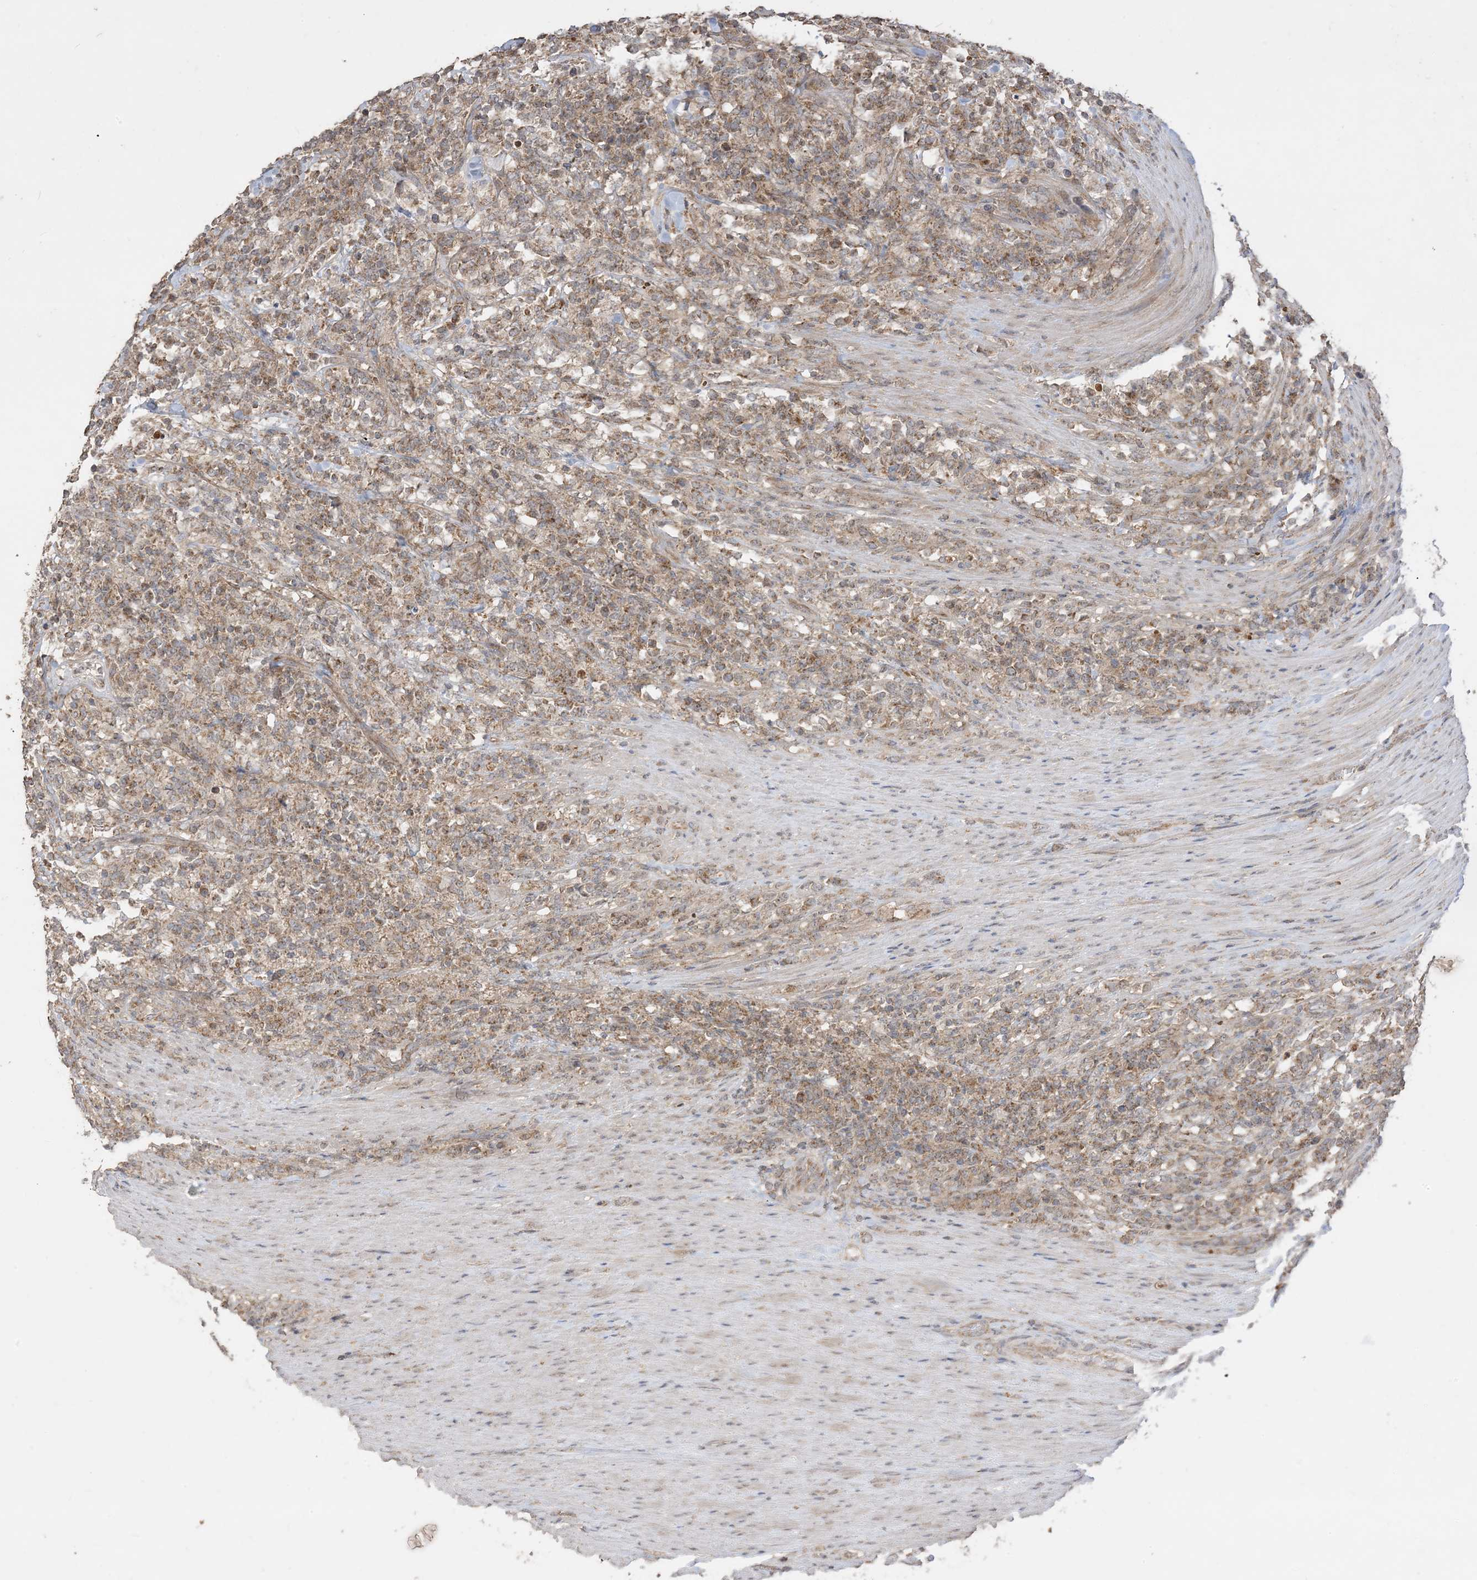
{"staining": {"intensity": "moderate", "quantity": ">75%", "location": "cytoplasmic/membranous"}, "tissue": "lymphoma", "cell_type": "Tumor cells", "image_type": "cancer", "snomed": [{"axis": "morphology", "description": "Malignant lymphoma, non-Hodgkin's type, High grade"}, {"axis": "topography", "description": "Soft tissue"}], "caption": "DAB (3,3'-diaminobenzidine) immunohistochemical staining of lymphoma displays moderate cytoplasmic/membranous protein staining in approximately >75% of tumor cells.", "gene": "SIRT3", "patient": {"sex": "male", "age": 18}}